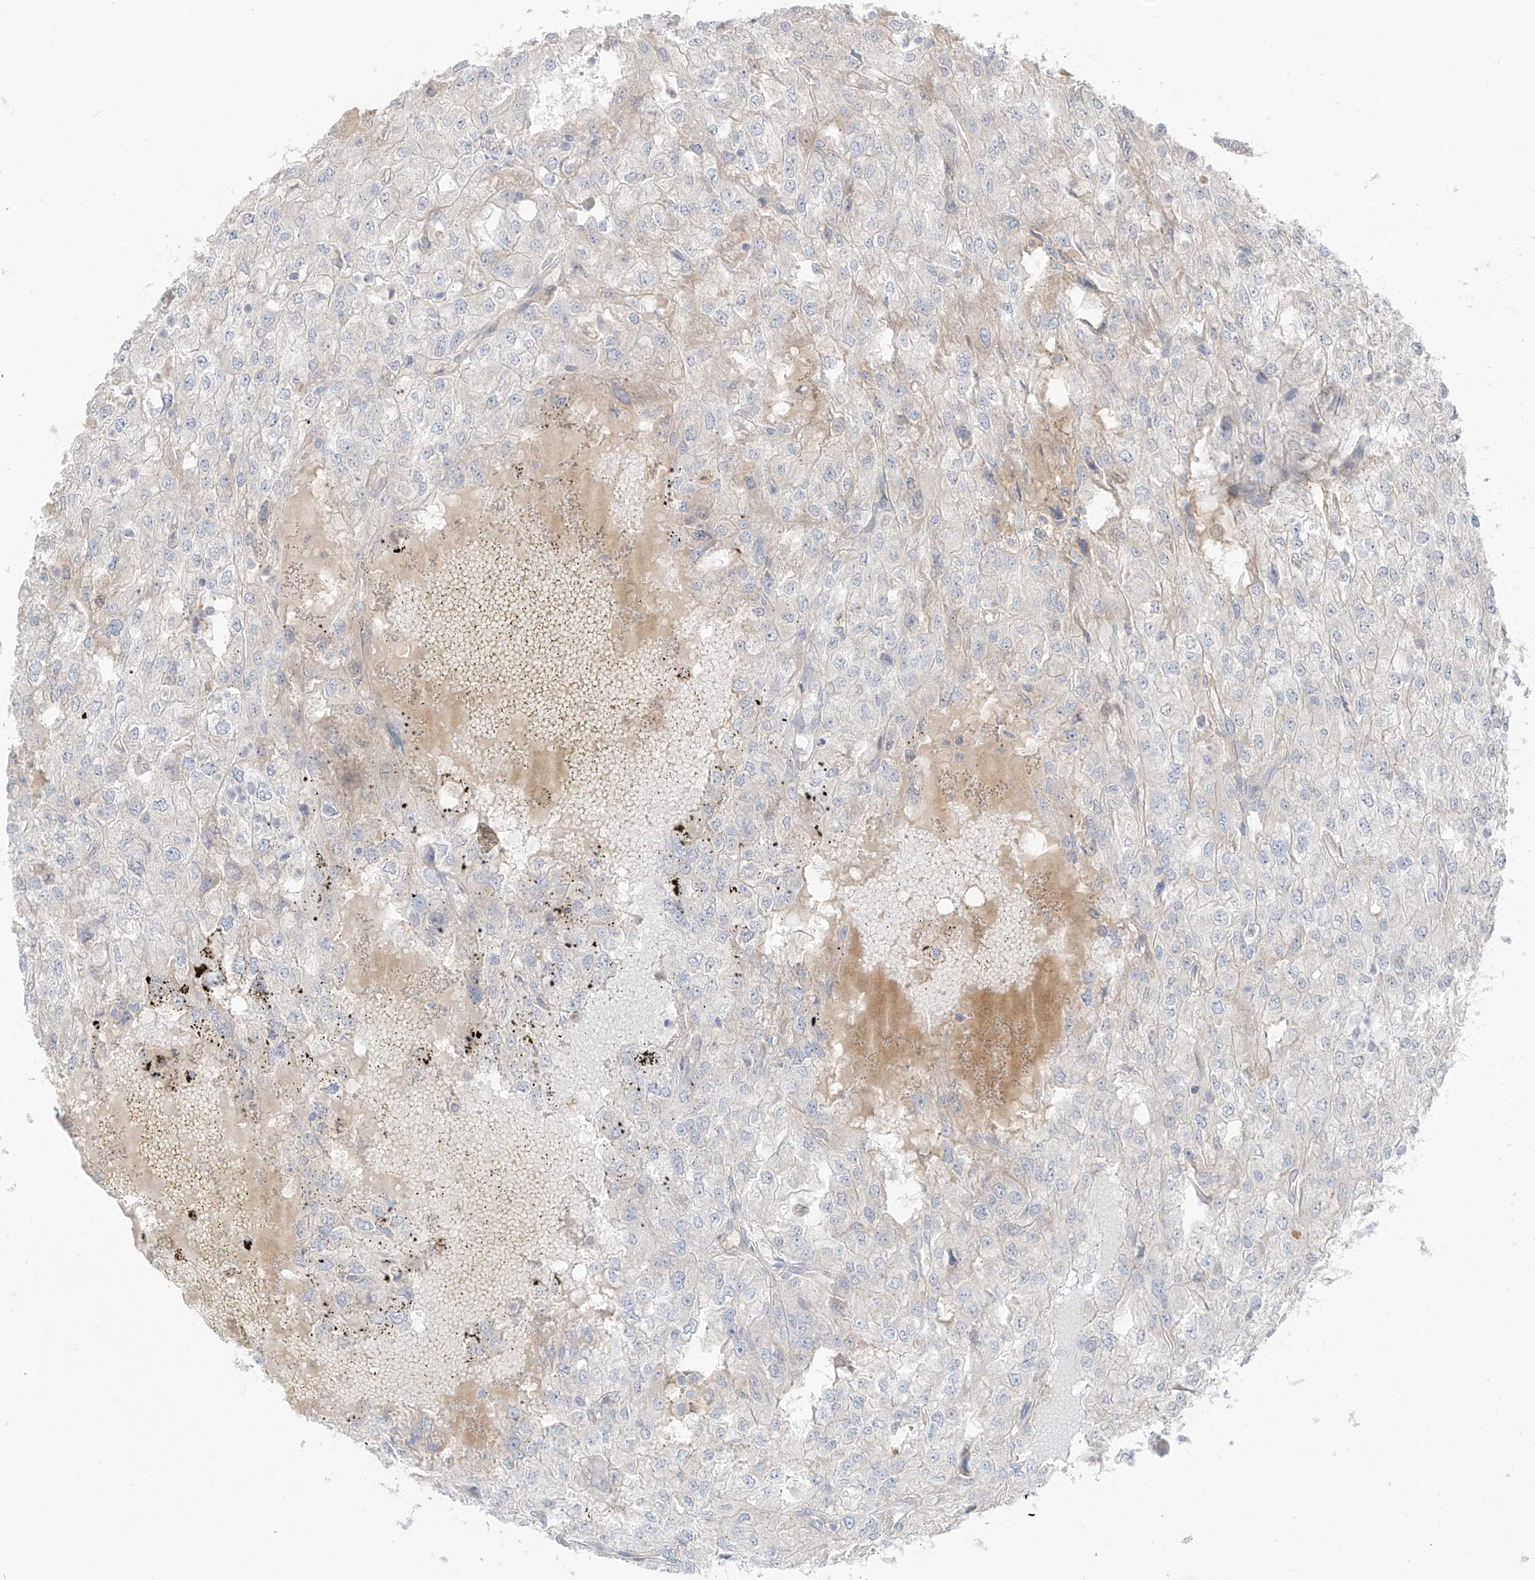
{"staining": {"intensity": "negative", "quantity": "none", "location": "none"}, "tissue": "renal cancer", "cell_type": "Tumor cells", "image_type": "cancer", "snomed": [{"axis": "morphology", "description": "Adenocarcinoma, NOS"}, {"axis": "topography", "description": "Kidney"}], "caption": "The histopathology image exhibits no staining of tumor cells in renal adenocarcinoma. (IHC, brightfield microscopy, high magnification).", "gene": "NALCN", "patient": {"sex": "female", "age": 54}}